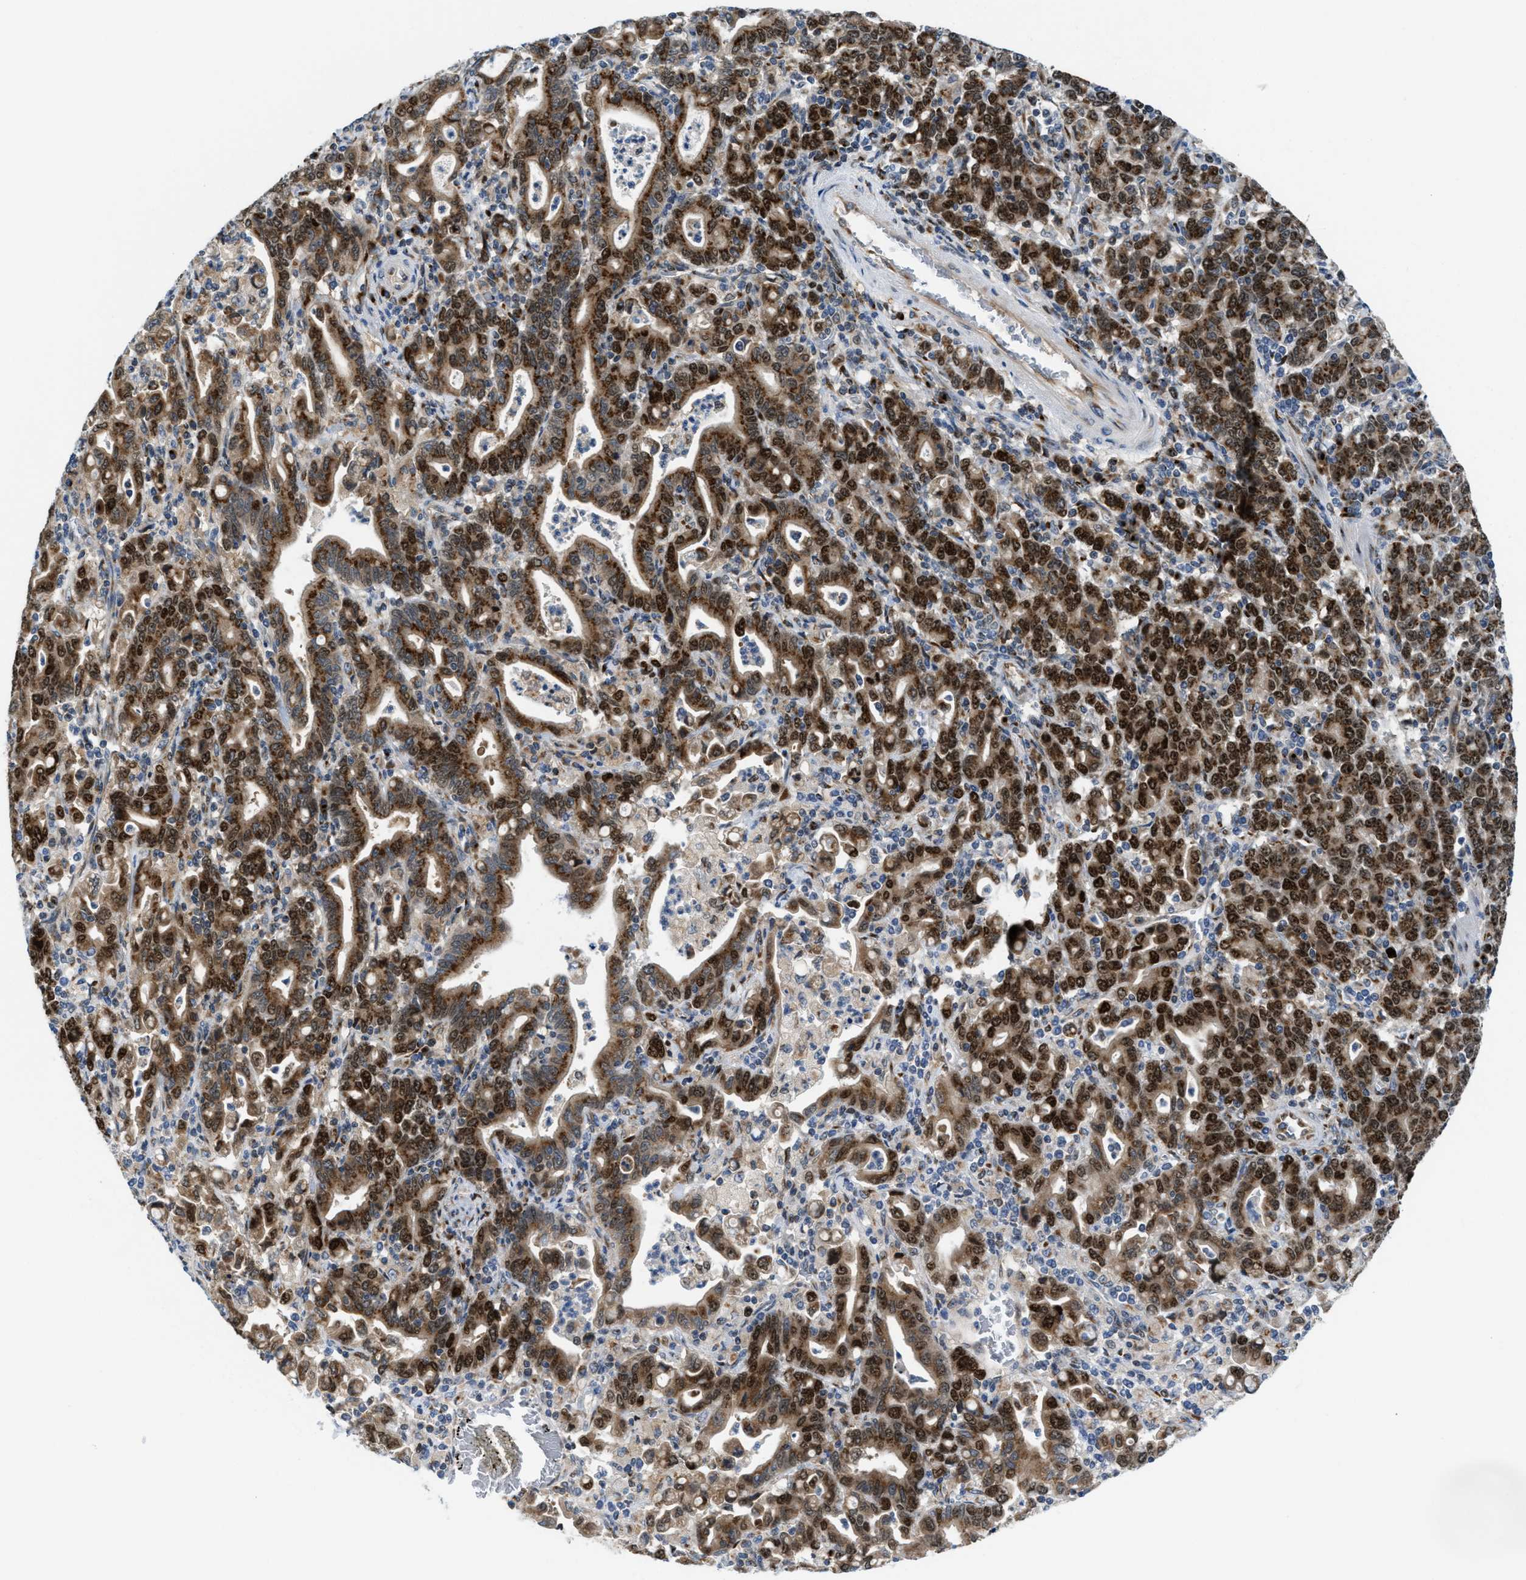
{"staining": {"intensity": "moderate", "quantity": ">75%", "location": "cytoplasmic/membranous,nuclear"}, "tissue": "stomach cancer", "cell_type": "Tumor cells", "image_type": "cancer", "snomed": [{"axis": "morphology", "description": "Adenocarcinoma, NOS"}, {"axis": "topography", "description": "Stomach, upper"}], "caption": "High-magnification brightfield microscopy of stomach cancer (adenocarcinoma) stained with DAB (3,3'-diaminobenzidine) (brown) and counterstained with hematoxylin (blue). tumor cells exhibit moderate cytoplasmic/membranous and nuclear positivity is seen in approximately>75% of cells. Nuclei are stained in blue.", "gene": "SLC38A10", "patient": {"sex": "male", "age": 69}}